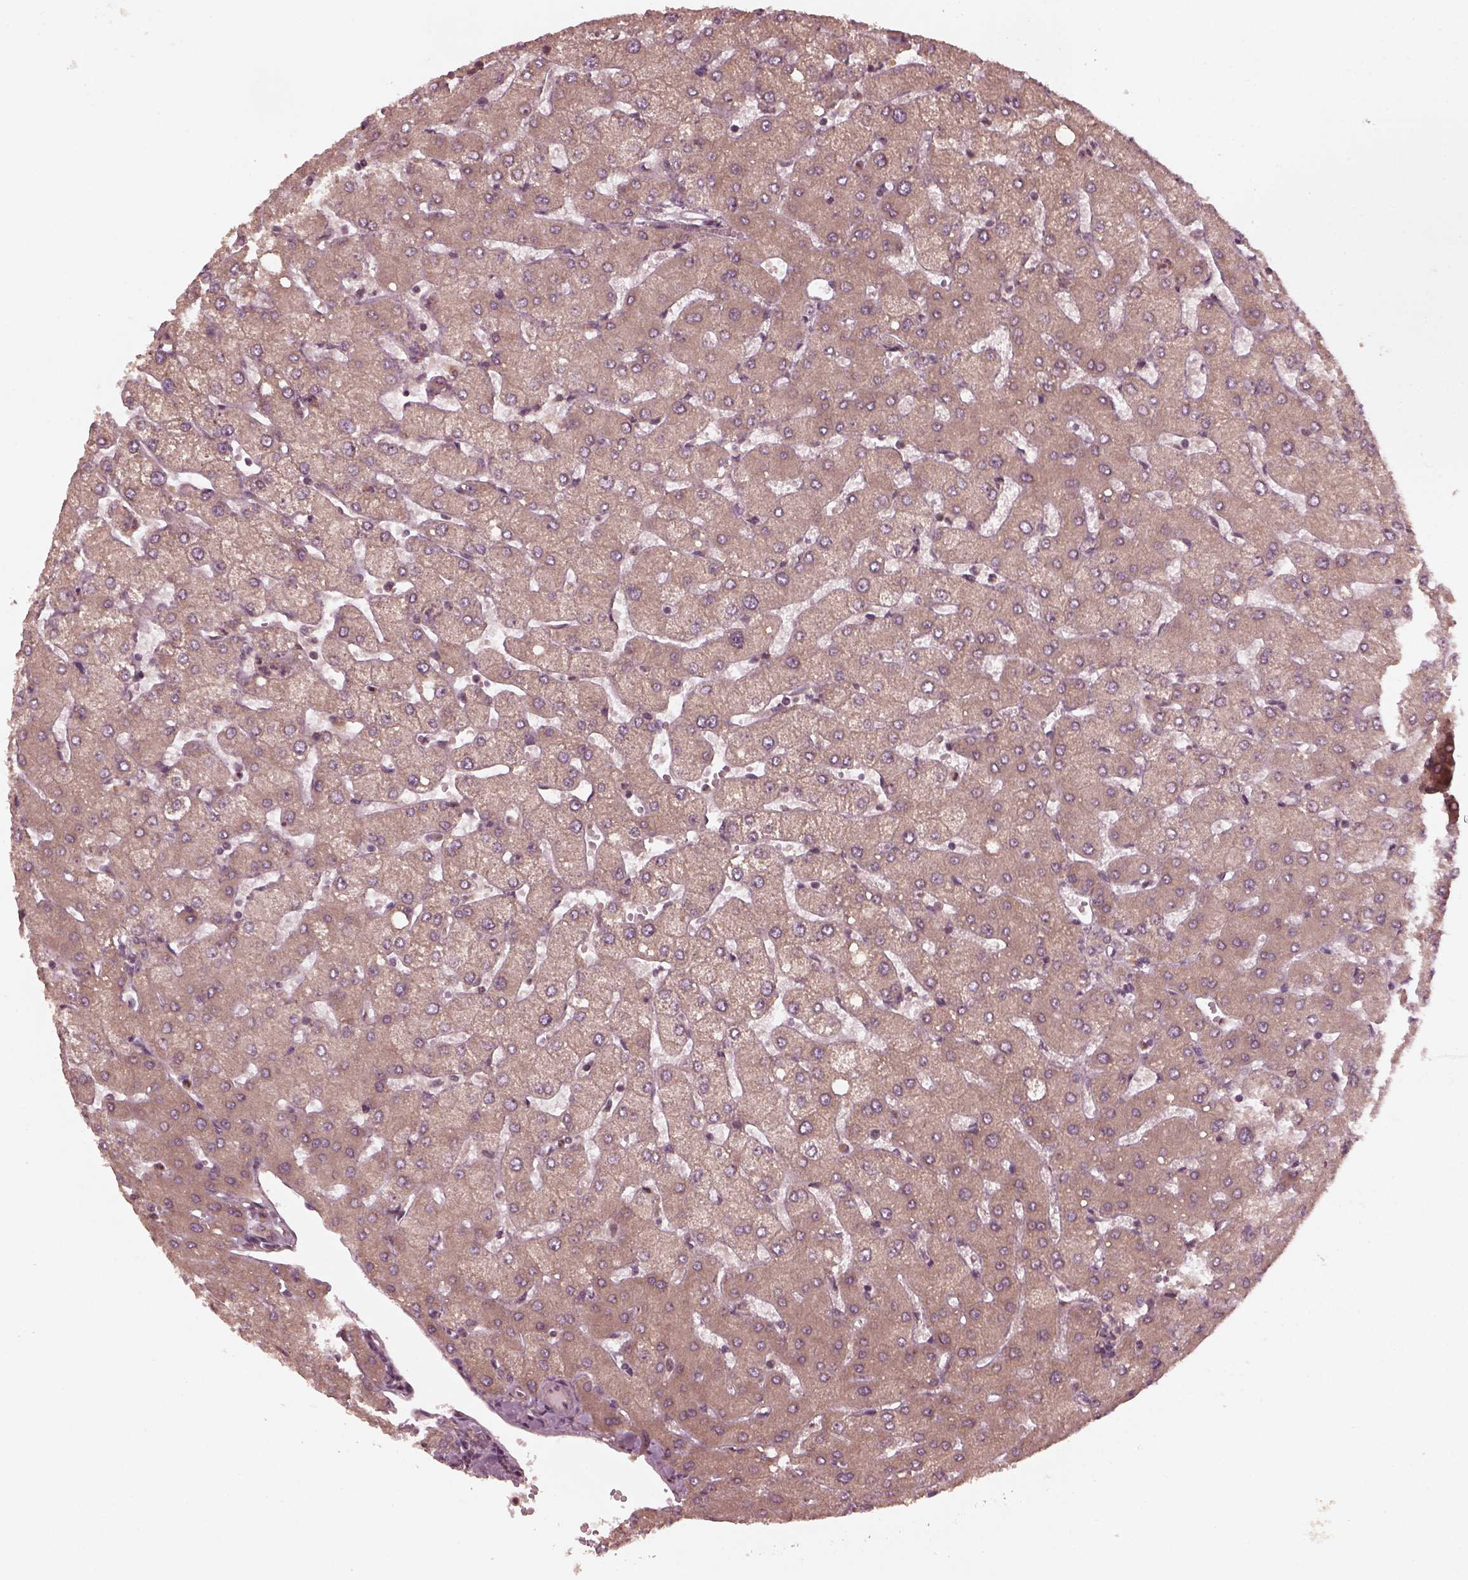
{"staining": {"intensity": "weak", "quantity": "25%-75%", "location": "cytoplasmic/membranous"}, "tissue": "liver", "cell_type": "Cholangiocytes", "image_type": "normal", "snomed": [{"axis": "morphology", "description": "Normal tissue, NOS"}, {"axis": "topography", "description": "Liver"}], "caption": "Immunohistochemistry (DAB (3,3'-diaminobenzidine)) staining of benign liver reveals weak cytoplasmic/membranous protein staining in about 25%-75% of cholangiocytes.", "gene": "FAF2", "patient": {"sex": "female", "age": 54}}